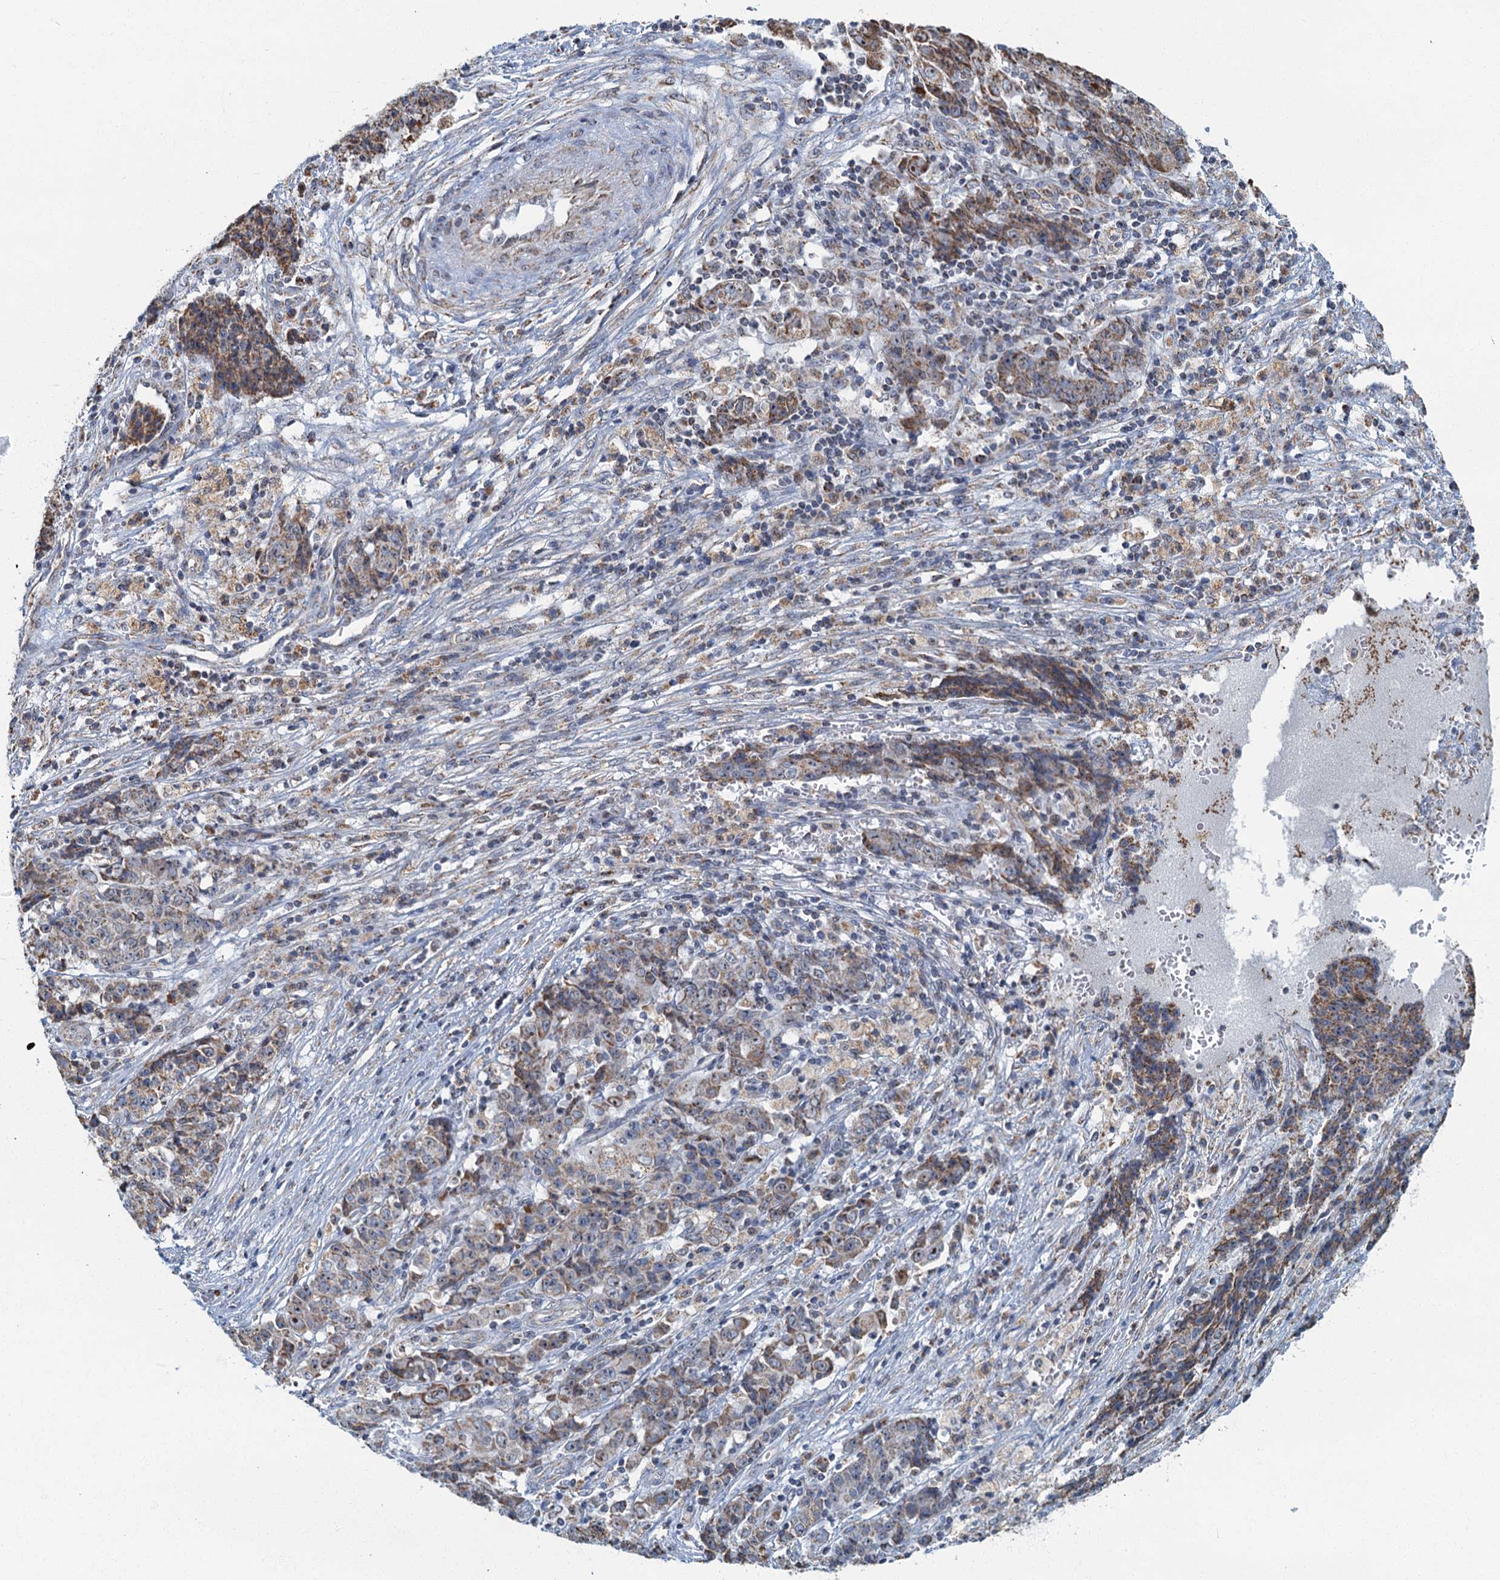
{"staining": {"intensity": "moderate", "quantity": "25%-75%", "location": "cytoplasmic/membranous"}, "tissue": "ovarian cancer", "cell_type": "Tumor cells", "image_type": "cancer", "snomed": [{"axis": "morphology", "description": "Carcinoma, endometroid"}, {"axis": "topography", "description": "Ovary"}], "caption": "Approximately 25%-75% of tumor cells in human ovarian cancer (endometroid carcinoma) reveal moderate cytoplasmic/membranous protein staining as visualized by brown immunohistochemical staining.", "gene": "RAD9B", "patient": {"sex": "female", "age": 42}}